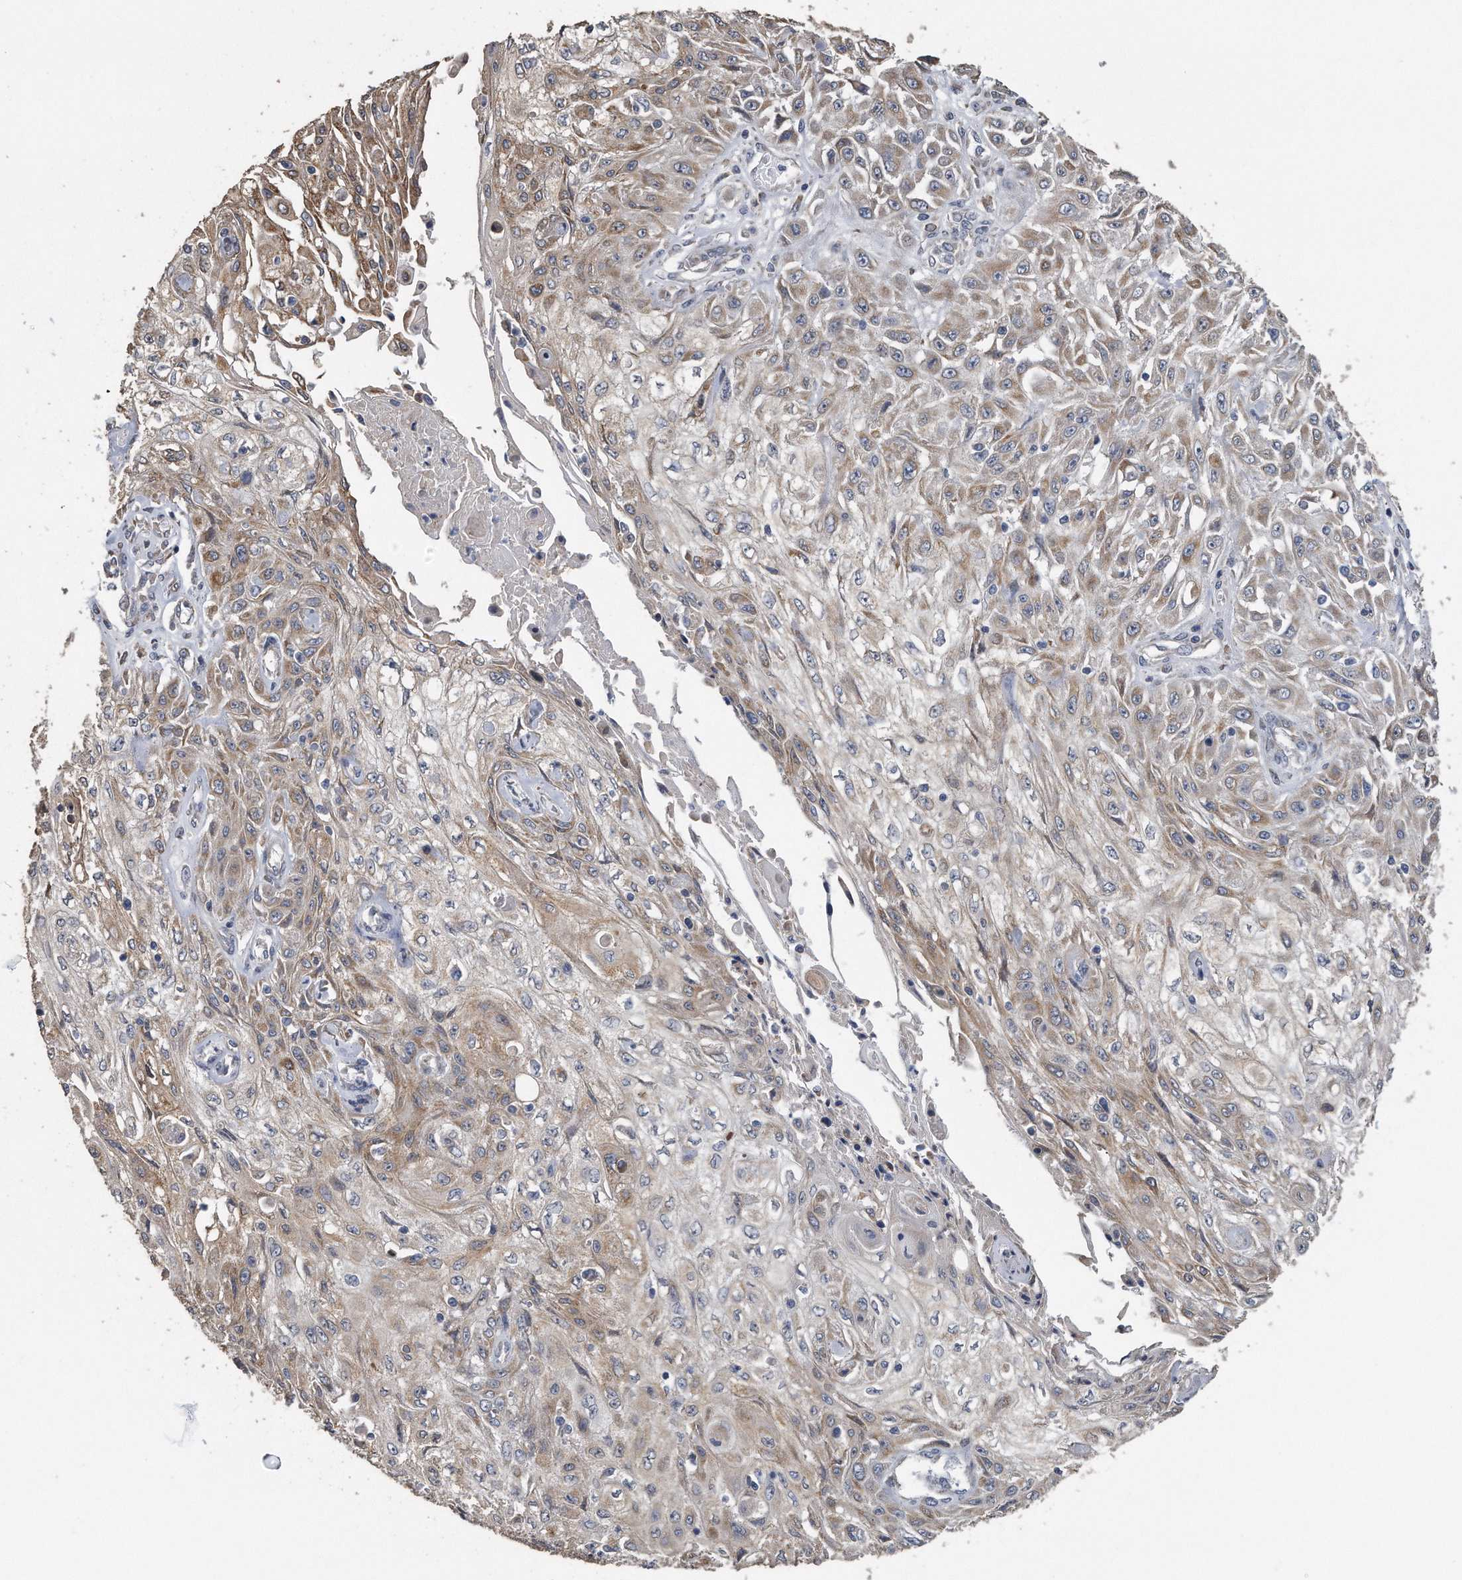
{"staining": {"intensity": "moderate", "quantity": "25%-75%", "location": "cytoplasmic/membranous"}, "tissue": "skin cancer", "cell_type": "Tumor cells", "image_type": "cancer", "snomed": [{"axis": "morphology", "description": "Squamous cell carcinoma, NOS"}, {"axis": "morphology", "description": "Squamous cell carcinoma, metastatic, NOS"}, {"axis": "topography", "description": "Skin"}, {"axis": "topography", "description": "Lymph node"}], "caption": "A medium amount of moderate cytoplasmic/membranous staining is seen in approximately 25%-75% of tumor cells in skin cancer tissue.", "gene": "PCLO", "patient": {"sex": "male", "age": 75}}